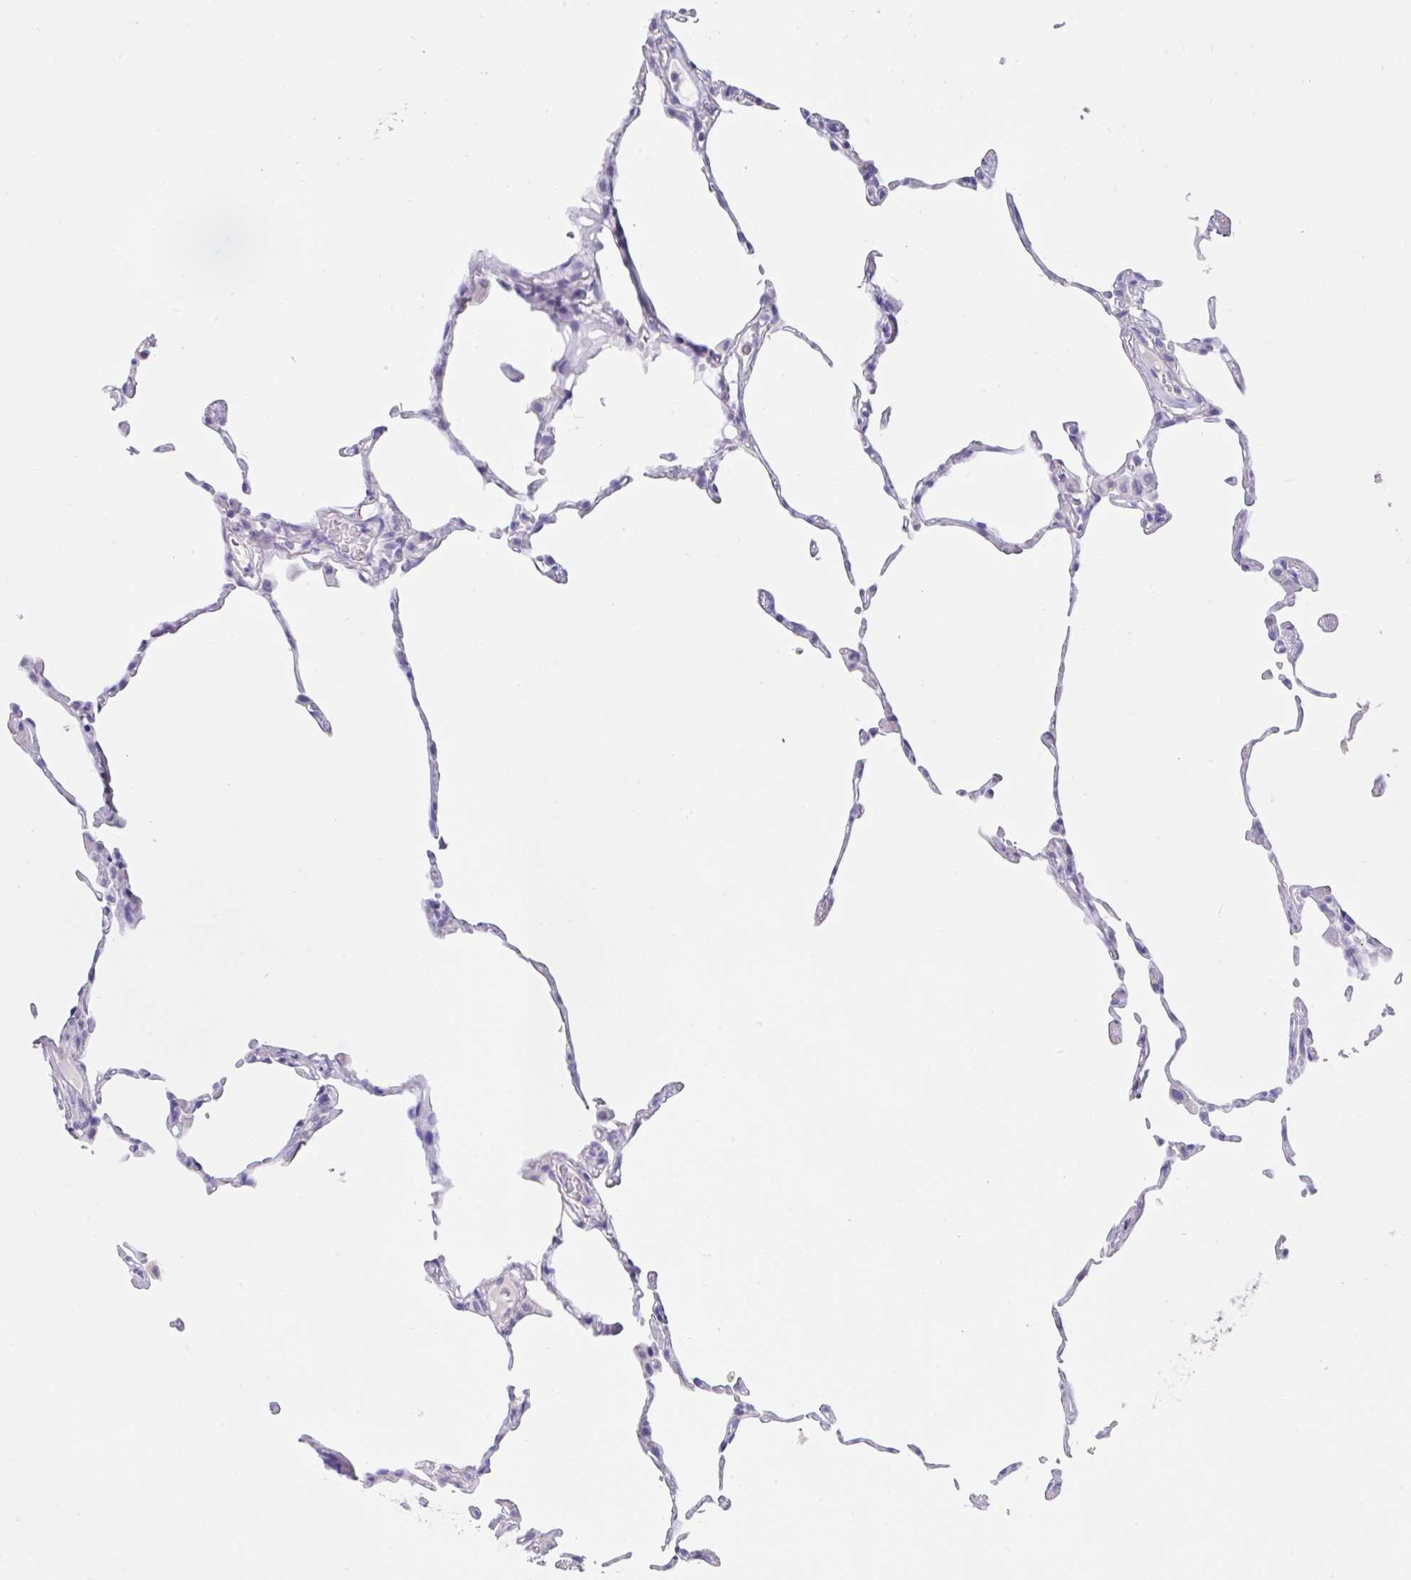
{"staining": {"intensity": "negative", "quantity": "none", "location": "none"}, "tissue": "lung", "cell_type": "Alveolar cells", "image_type": "normal", "snomed": [{"axis": "morphology", "description": "Normal tissue, NOS"}, {"axis": "topography", "description": "Lung"}], "caption": "The photomicrograph demonstrates no staining of alveolar cells in benign lung. (DAB (3,3'-diaminobenzidine) IHC, high magnification).", "gene": "TNNC1", "patient": {"sex": "female", "age": 57}}